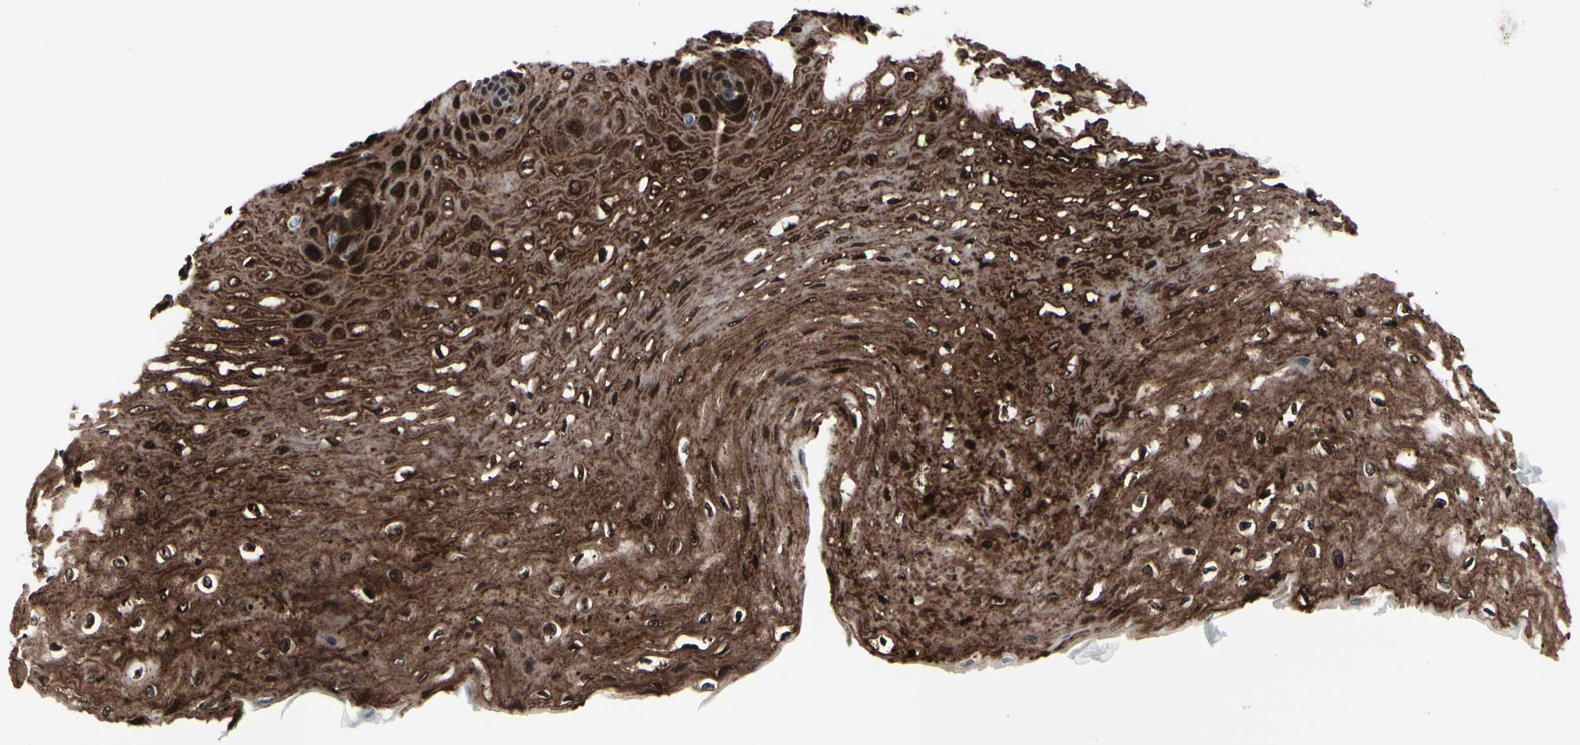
{"staining": {"intensity": "strong", "quantity": ">75%", "location": "cytoplasmic/membranous,nuclear"}, "tissue": "esophagus", "cell_type": "Squamous epithelial cells", "image_type": "normal", "snomed": [{"axis": "morphology", "description": "Normal tissue, NOS"}, {"axis": "topography", "description": "Esophagus"}], "caption": "Strong cytoplasmic/membranous,nuclear protein staining is present in about >75% of squamous epithelial cells in esophagus. (IHC, brightfield microscopy, high magnification).", "gene": "TXN", "patient": {"sex": "female", "age": 72}}